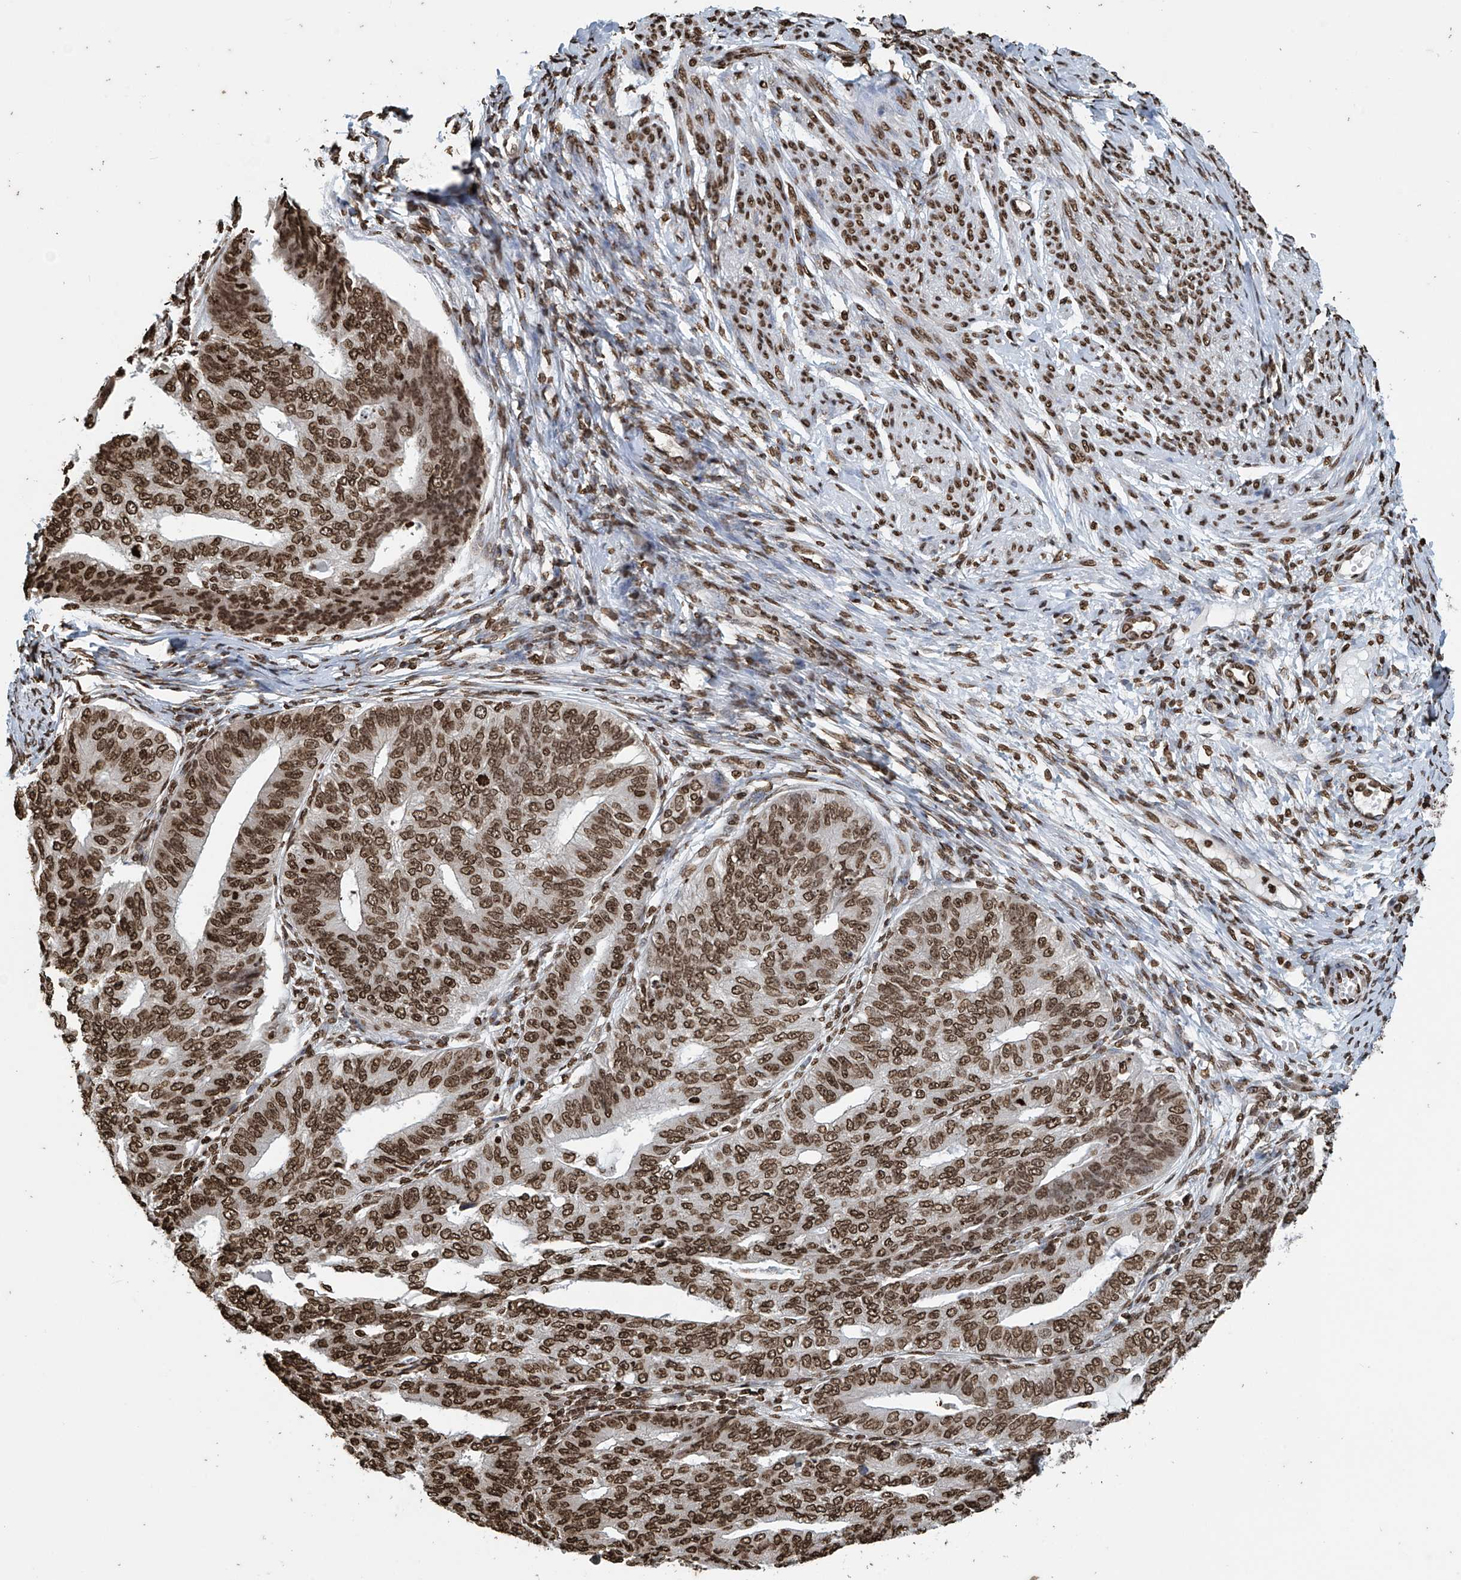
{"staining": {"intensity": "strong", "quantity": ">75%", "location": "nuclear"}, "tissue": "endometrial cancer", "cell_type": "Tumor cells", "image_type": "cancer", "snomed": [{"axis": "morphology", "description": "Adenocarcinoma, NOS"}, {"axis": "topography", "description": "Endometrium"}], "caption": "Endometrial cancer stained for a protein exhibits strong nuclear positivity in tumor cells.", "gene": "DPPA2", "patient": {"sex": "female", "age": 32}}